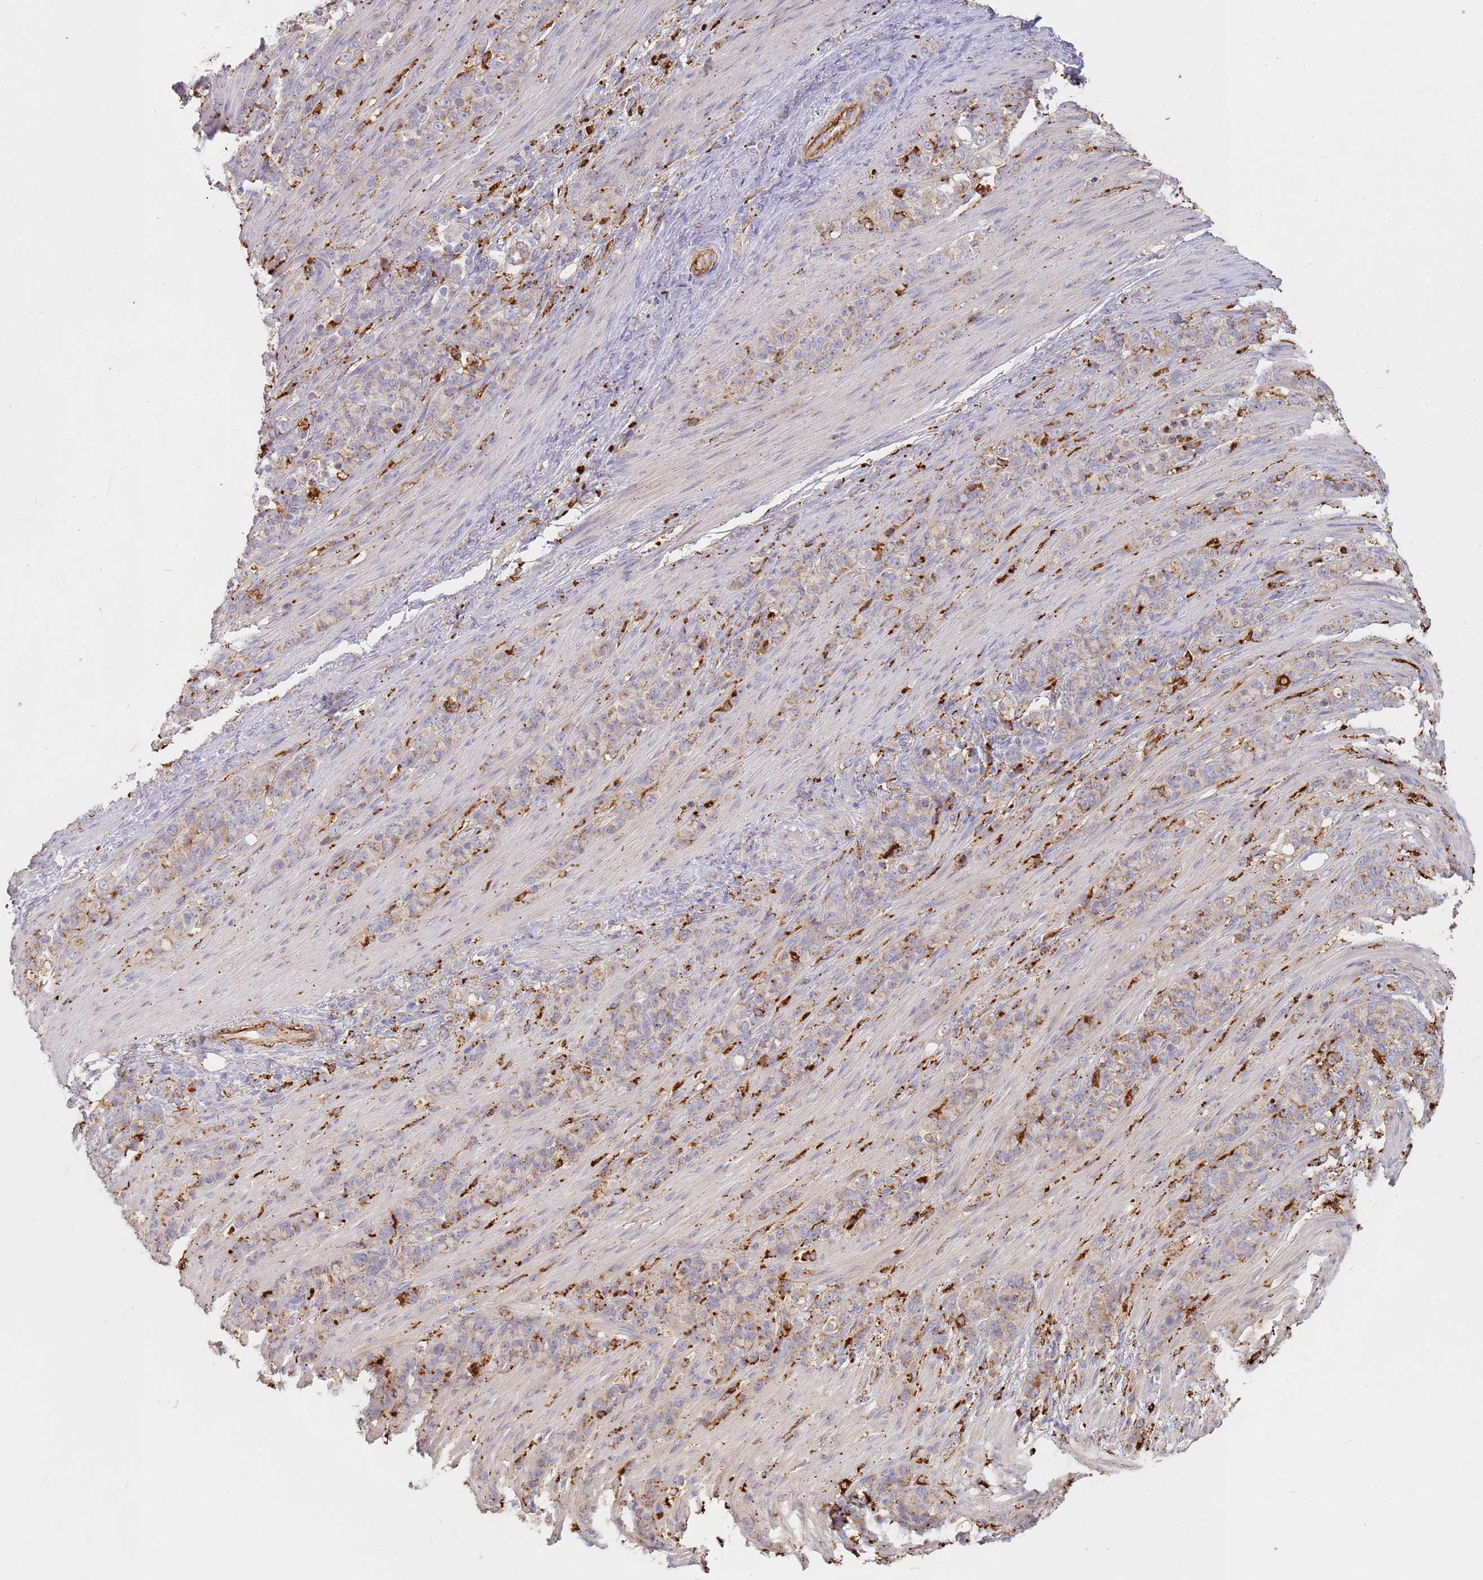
{"staining": {"intensity": "weak", "quantity": "25%-75%", "location": "cytoplasmic/membranous"}, "tissue": "stomach cancer", "cell_type": "Tumor cells", "image_type": "cancer", "snomed": [{"axis": "morphology", "description": "Adenocarcinoma, NOS"}, {"axis": "topography", "description": "Stomach"}], "caption": "About 25%-75% of tumor cells in human adenocarcinoma (stomach) reveal weak cytoplasmic/membranous protein positivity as visualized by brown immunohistochemical staining.", "gene": "TMEM229B", "patient": {"sex": "female", "age": 79}}